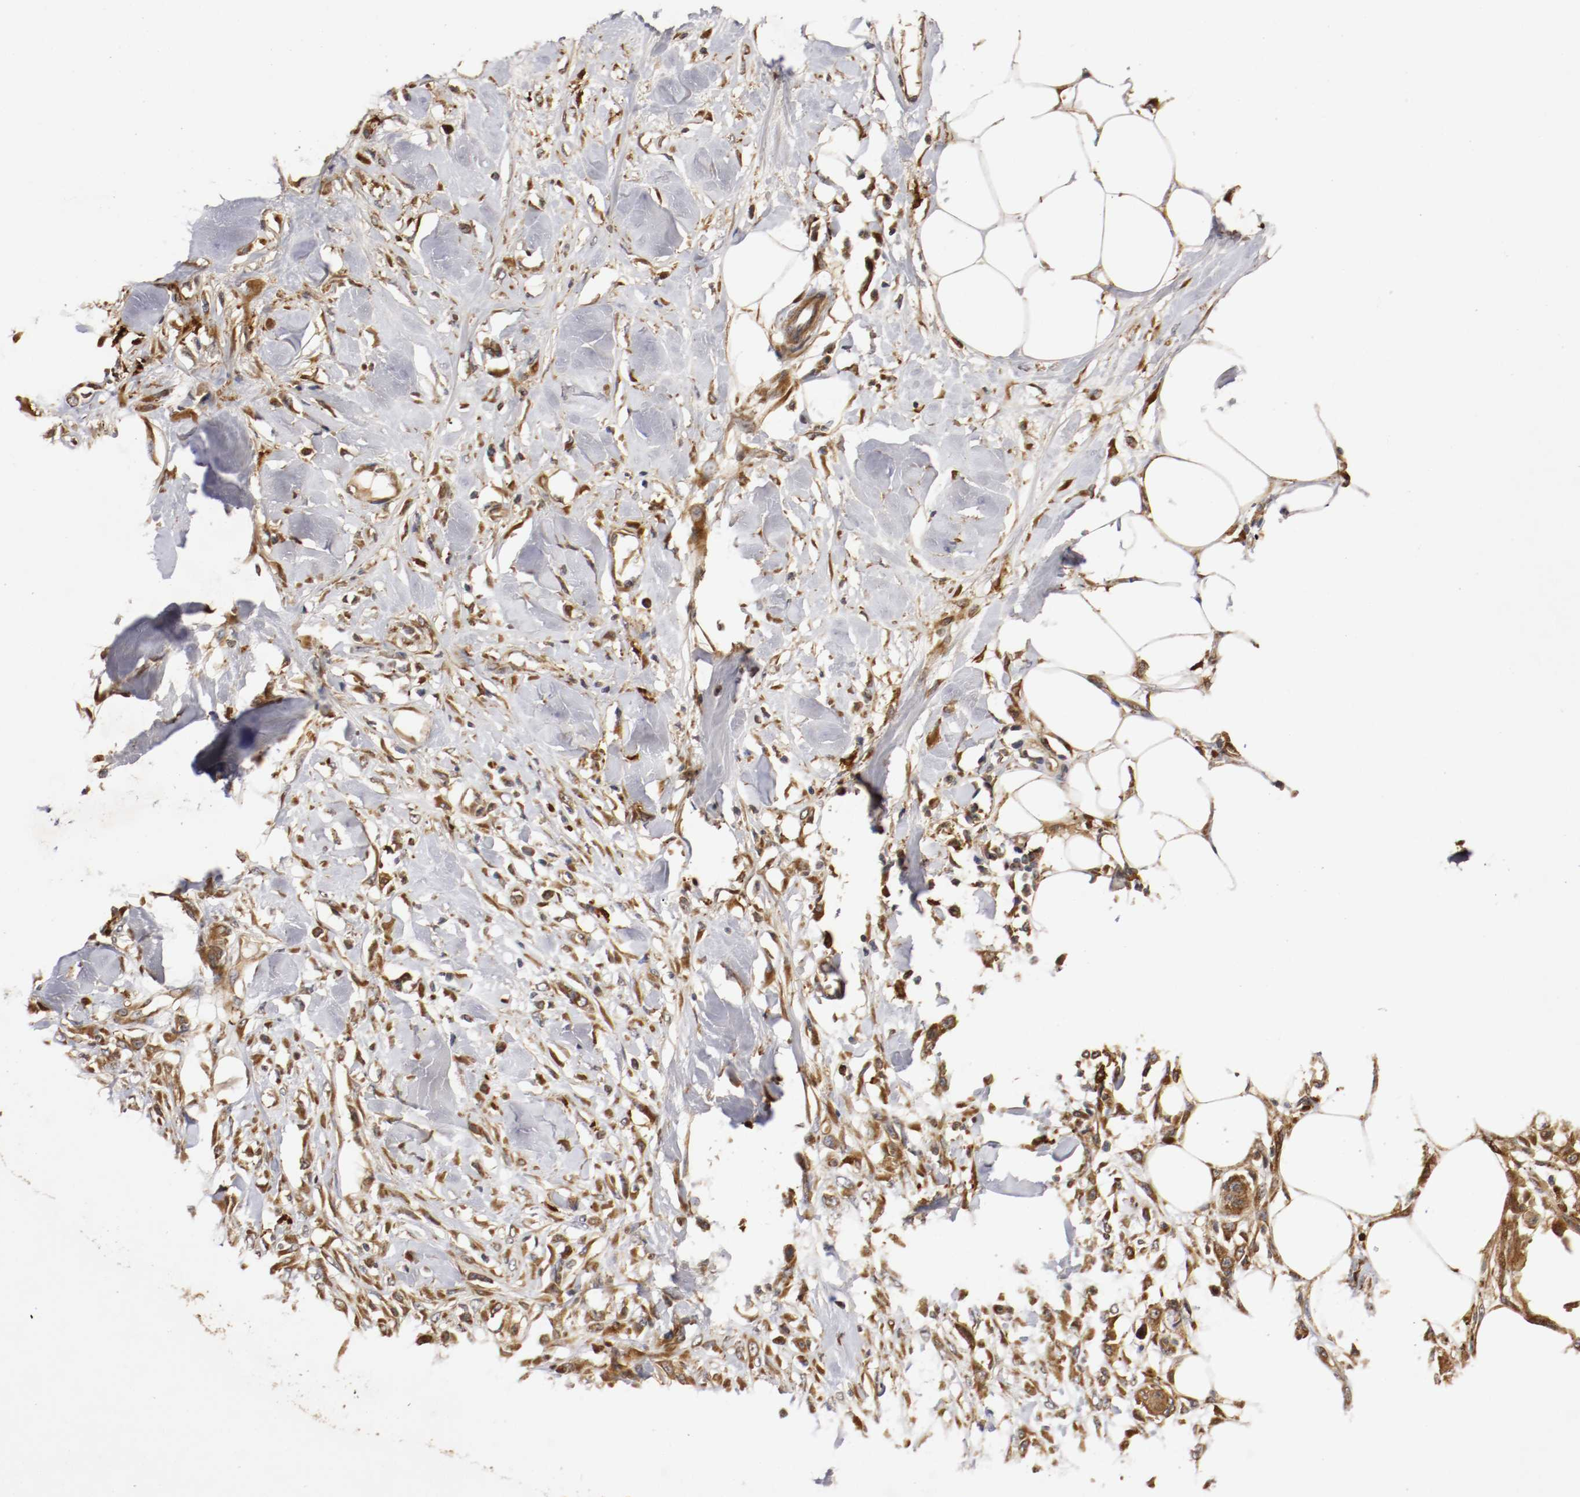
{"staining": {"intensity": "weak", "quantity": "25%-75%", "location": "cytoplasmic/membranous"}, "tissue": "skin cancer", "cell_type": "Tumor cells", "image_type": "cancer", "snomed": [{"axis": "morphology", "description": "Normal tissue, NOS"}, {"axis": "morphology", "description": "Squamous cell carcinoma, NOS"}, {"axis": "topography", "description": "Skin"}], "caption": "There is low levels of weak cytoplasmic/membranous staining in tumor cells of skin cancer (squamous cell carcinoma), as demonstrated by immunohistochemical staining (brown color).", "gene": "VEZT", "patient": {"sex": "female", "age": 59}}